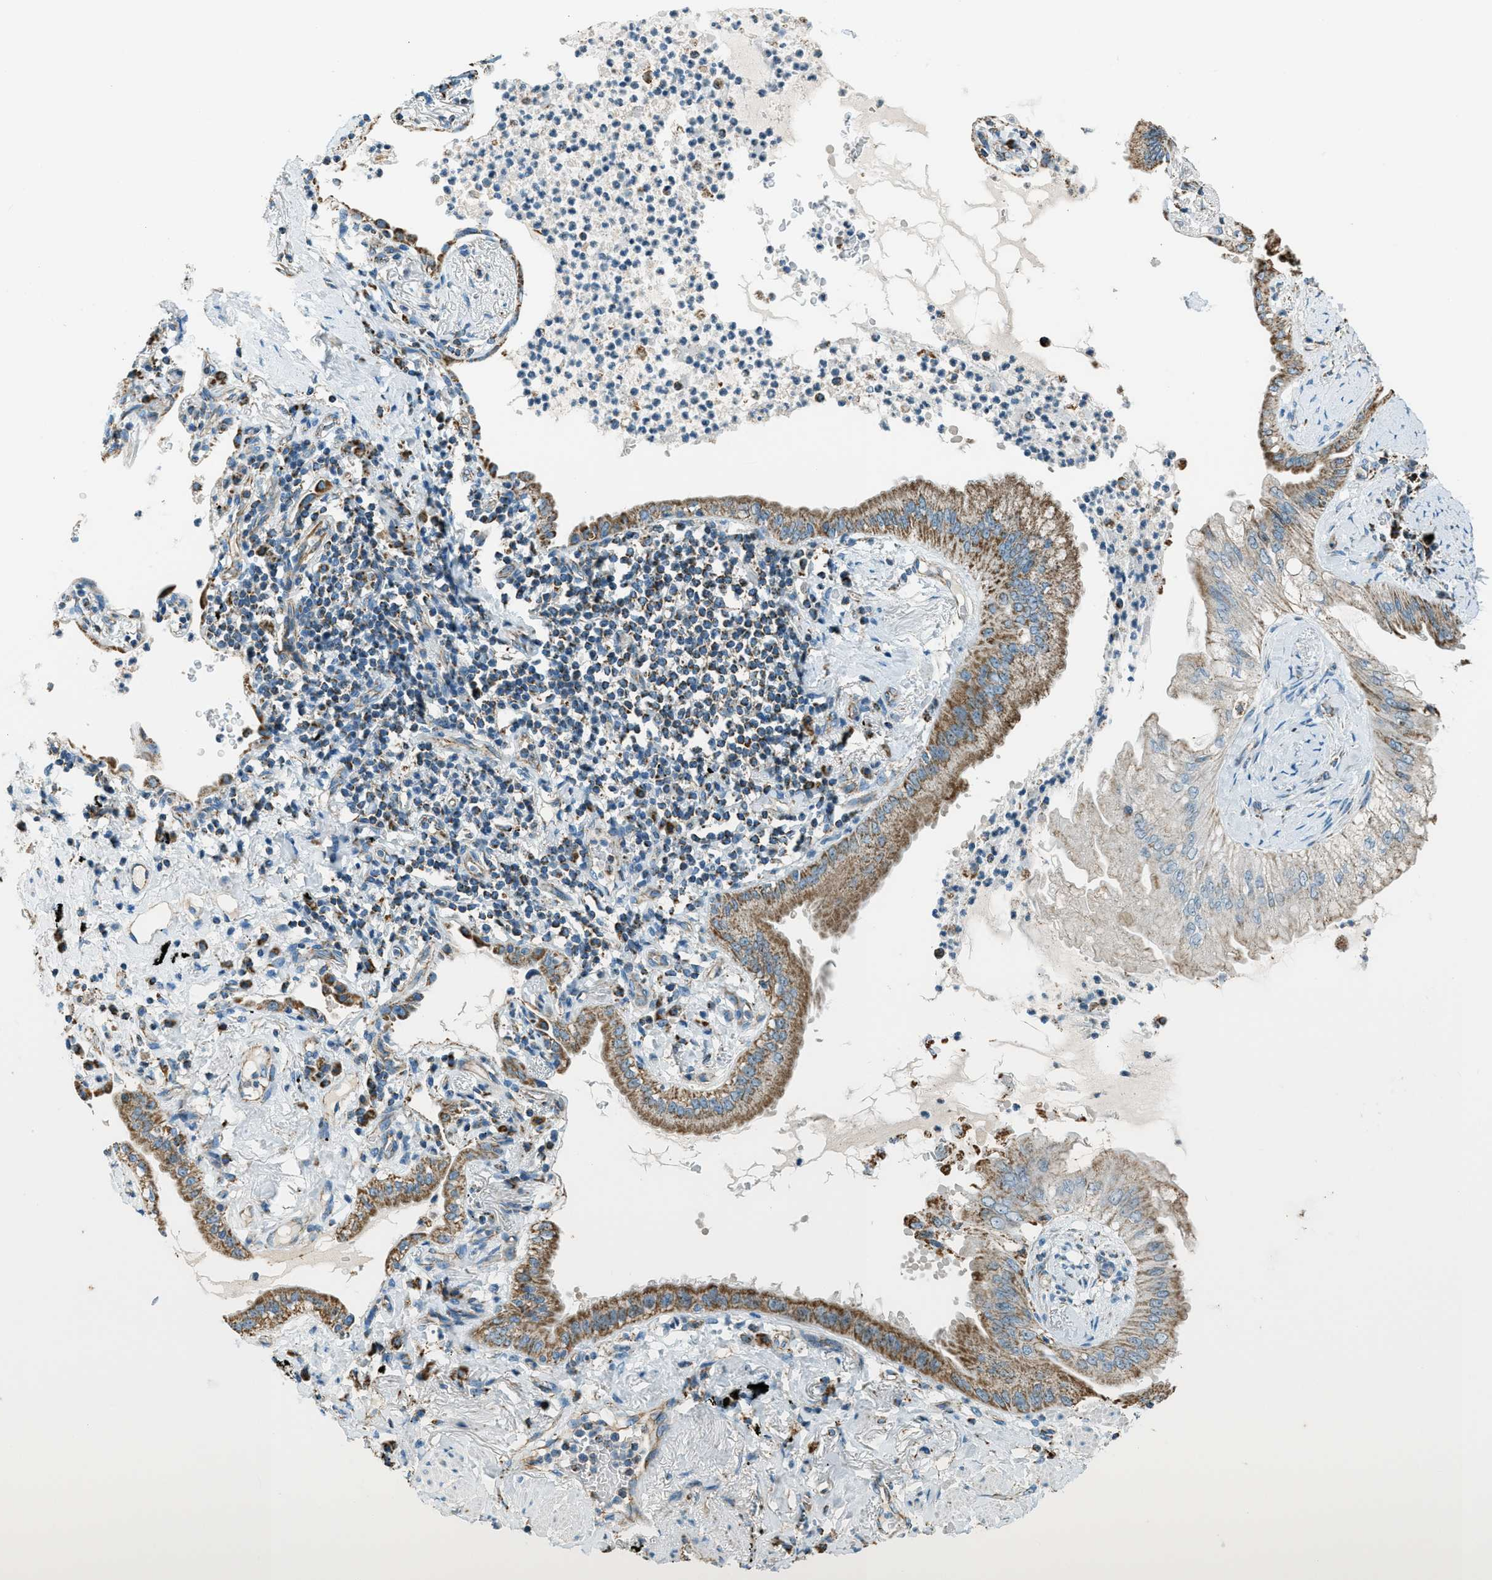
{"staining": {"intensity": "moderate", "quantity": ">75%", "location": "cytoplasmic/membranous"}, "tissue": "lung cancer", "cell_type": "Tumor cells", "image_type": "cancer", "snomed": [{"axis": "morphology", "description": "Normal tissue, NOS"}, {"axis": "morphology", "description": "Adenocarcinoma, NOS"}, {"axis": "topography", "description": "Bronchus"}, {"axis": "topography", "description": "Lung"}], "caption": "Moderate cytoplasmic/membranous protein positivity is present in approximately >75% of tumor cells in lung adenocarcinoma. (Brightfield microscopy of DAB IHC at high magnification).", "gene": "CHST15", "patient": {"sex": "female", "age": 70}}